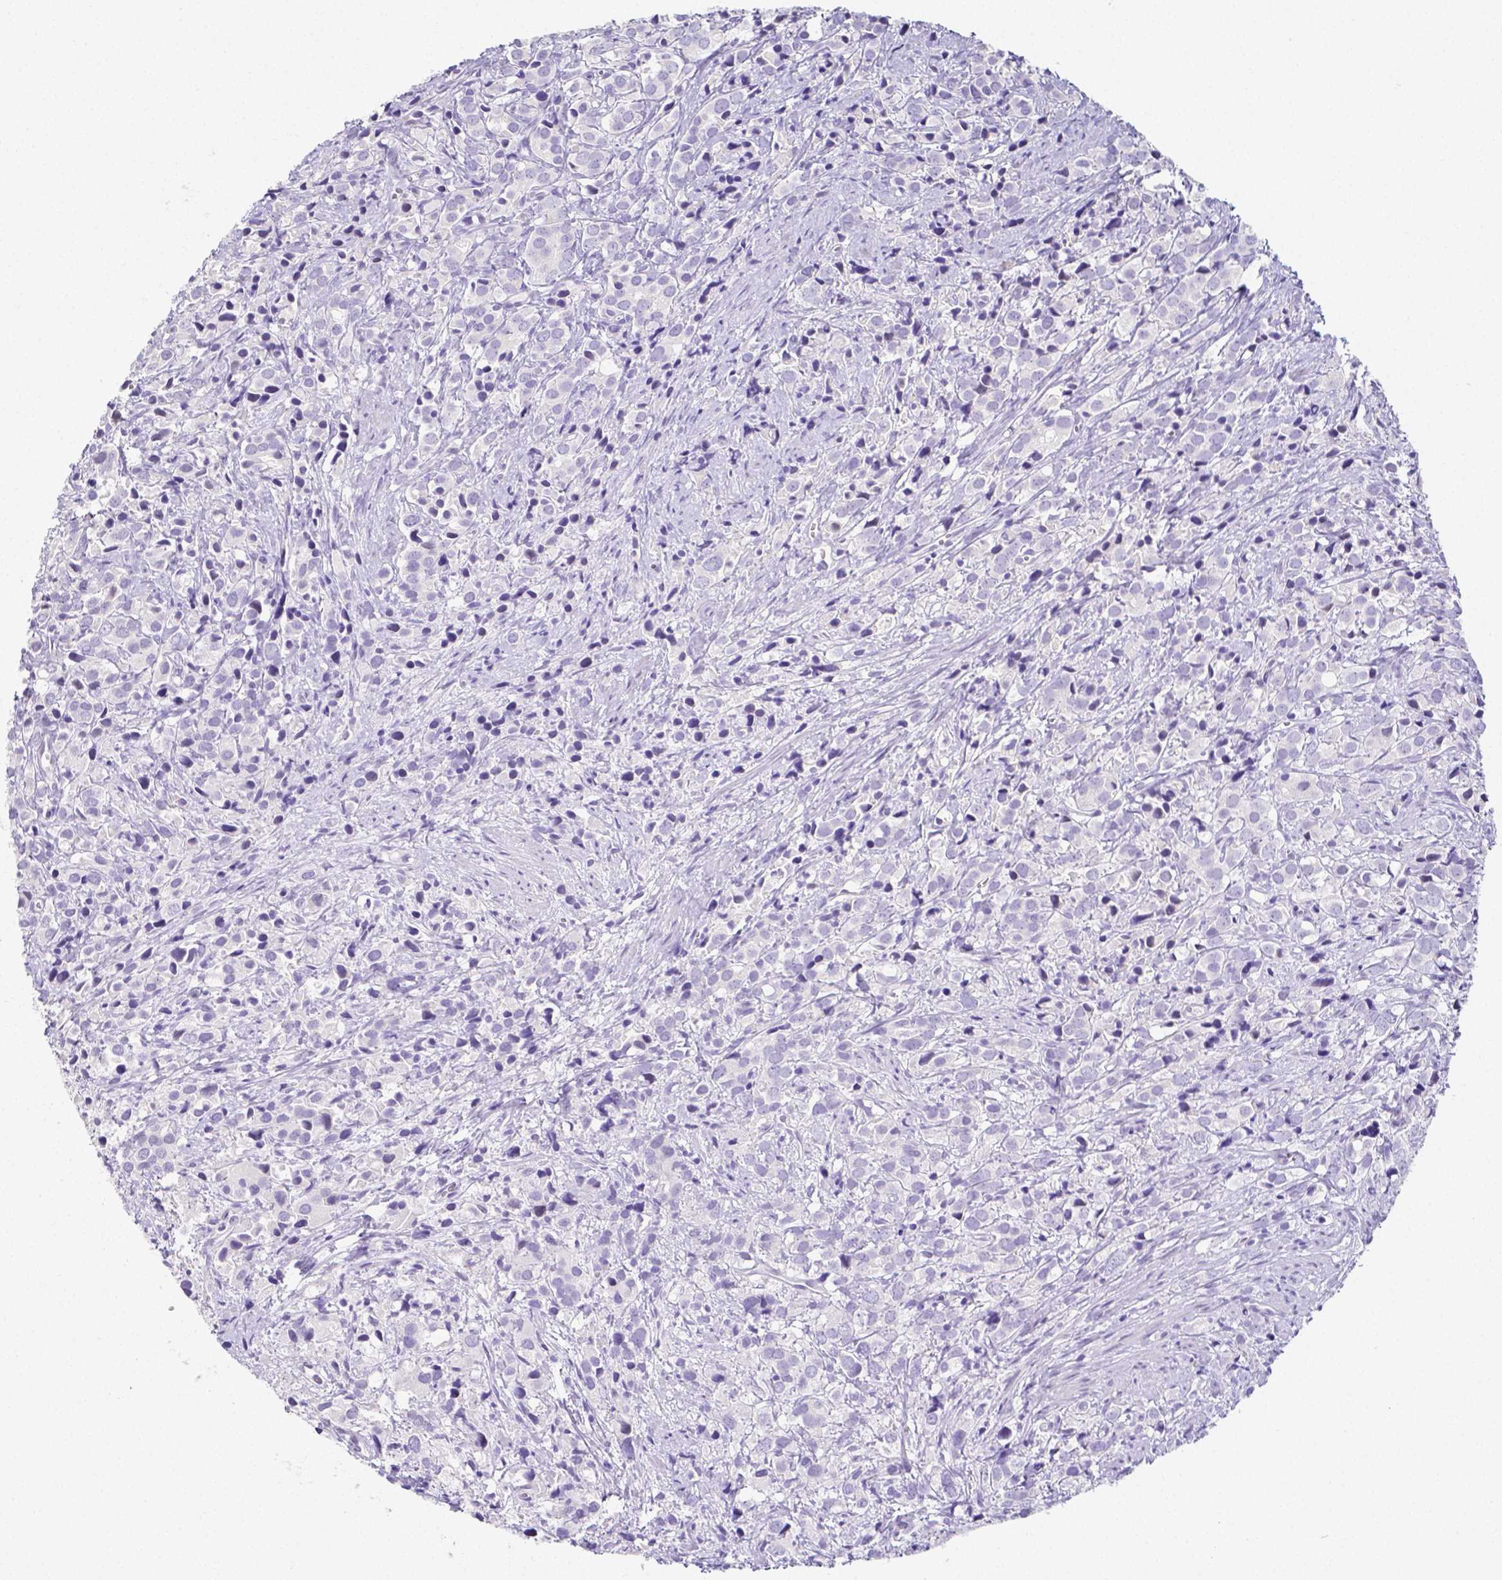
{"staining": {"intensity": "negative", "quantity": "none", "location": "none"}, "tissue": "prostate cancer", "cell_type": "Tumor cells", "image_type": "cancer", "snomed": [{"axis": "morphology", "description": "Adenocarcinoma, High grade"}, {"axis": "topography", "description": "Prostate"}], "caption": "An image of prostate cancer (high-grade adenocarcinoma) stained for a protein displays no brown staining in tumor cells.", "gene": "ARHGAP36", "patient": {"sex": "male", "age": 86}}